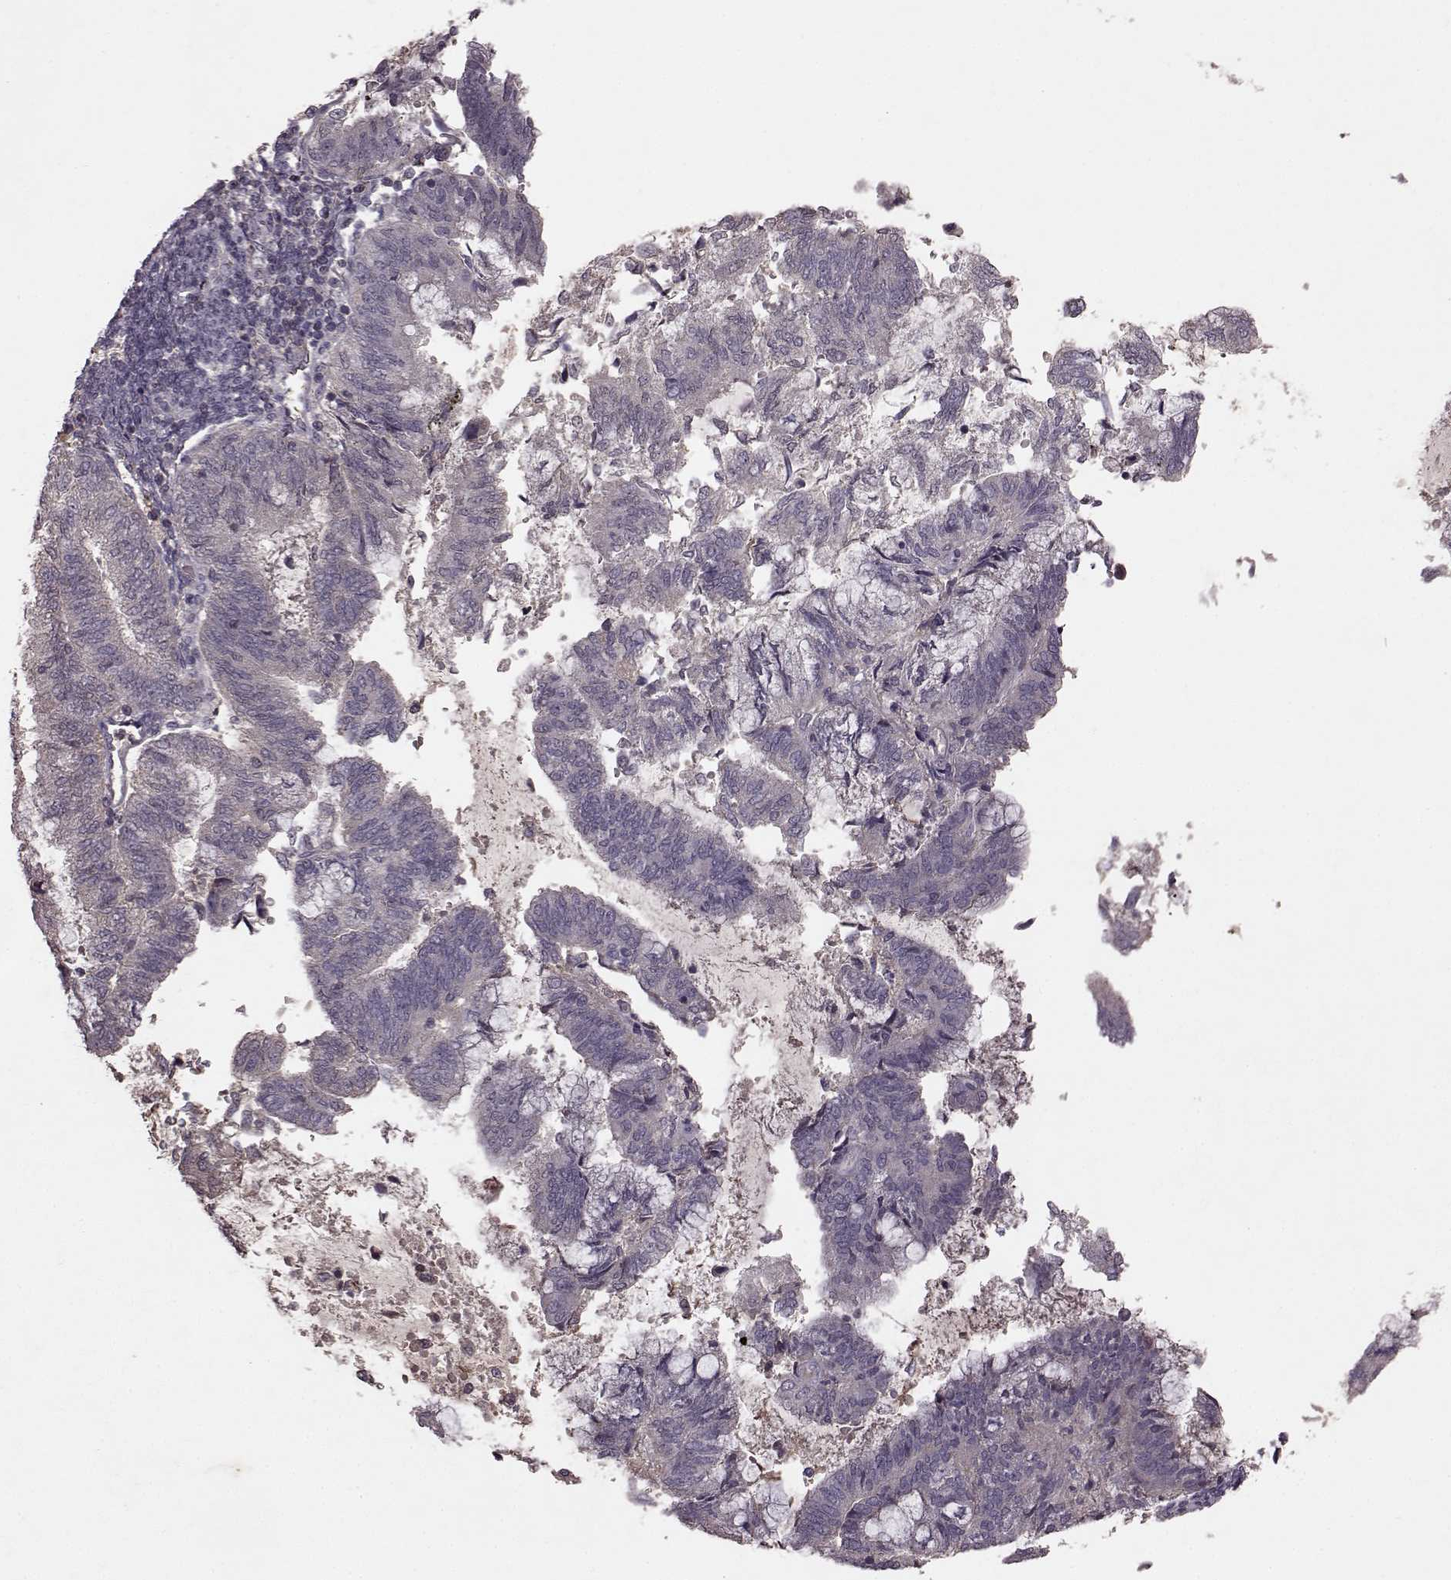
{"staining": {"intensity": "negative", "quantity": "none", "location": "none"}, "tissue": "endometrial cancer", "cell_type": "Tumor cells", "image_type": "cancer", "snomed": [{"axis": "morphology", "description": "Adenocarcinoma, NOS"}, {"axis": "topography", "description": "Endometrium"}], "caption": "A photomicrograph of endometrial cancer (adenocarcinoma) stained for a protein reveals no brown staining in tumor cells. The staining was performed using DAB to visualize the protein expression in brown, while the nuclei were stained in blue with hematoxylin (Magnification: 20x).", "gene": "FRRS1L", "patient": {"sex": "female", "age": 65}}